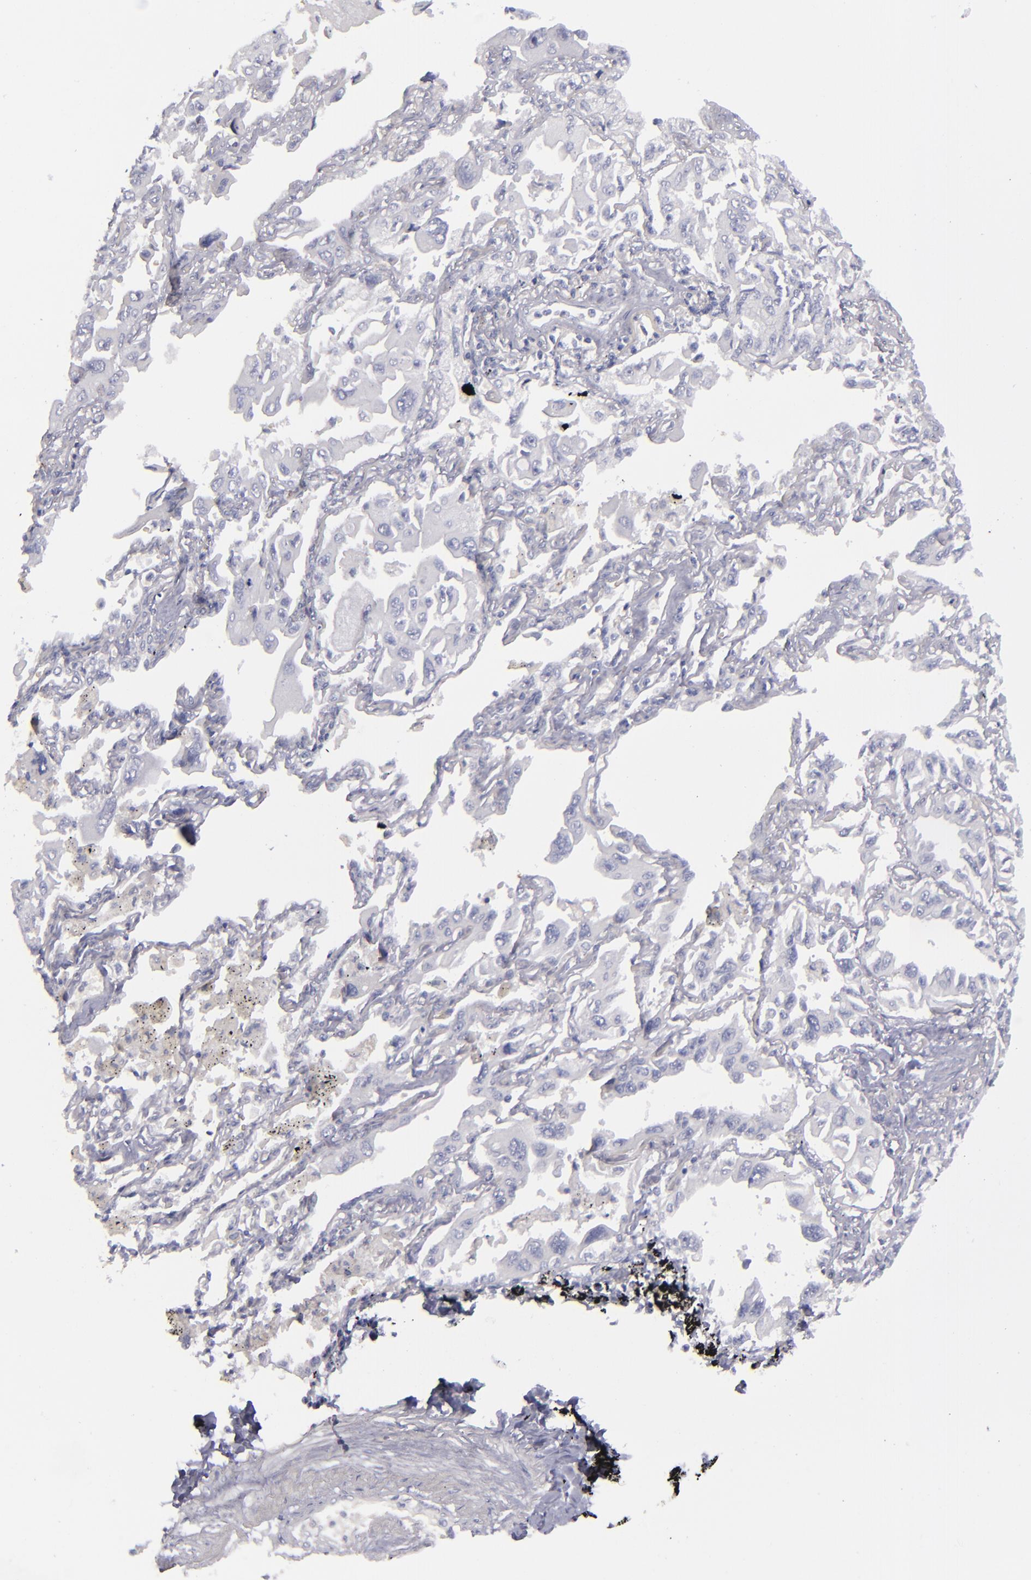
{"staining": {"intensity": "negative", "quantity": "none", "location": "none"}, "tissue": "lung cancer", "cell_type": "Tumor cells", "image_type": "cancer", "snomed": [{"axis": "morphology", "description": "Adenocarcinoma, NOS"}, {"axis": "topography", "description": "Lung"}], "caption": "Lung cancer was stained to show a protein in brown. There is no significant positivity in tumor cells.", "gene": "CD22", "patient": {"sex": "male", "age": 64}}